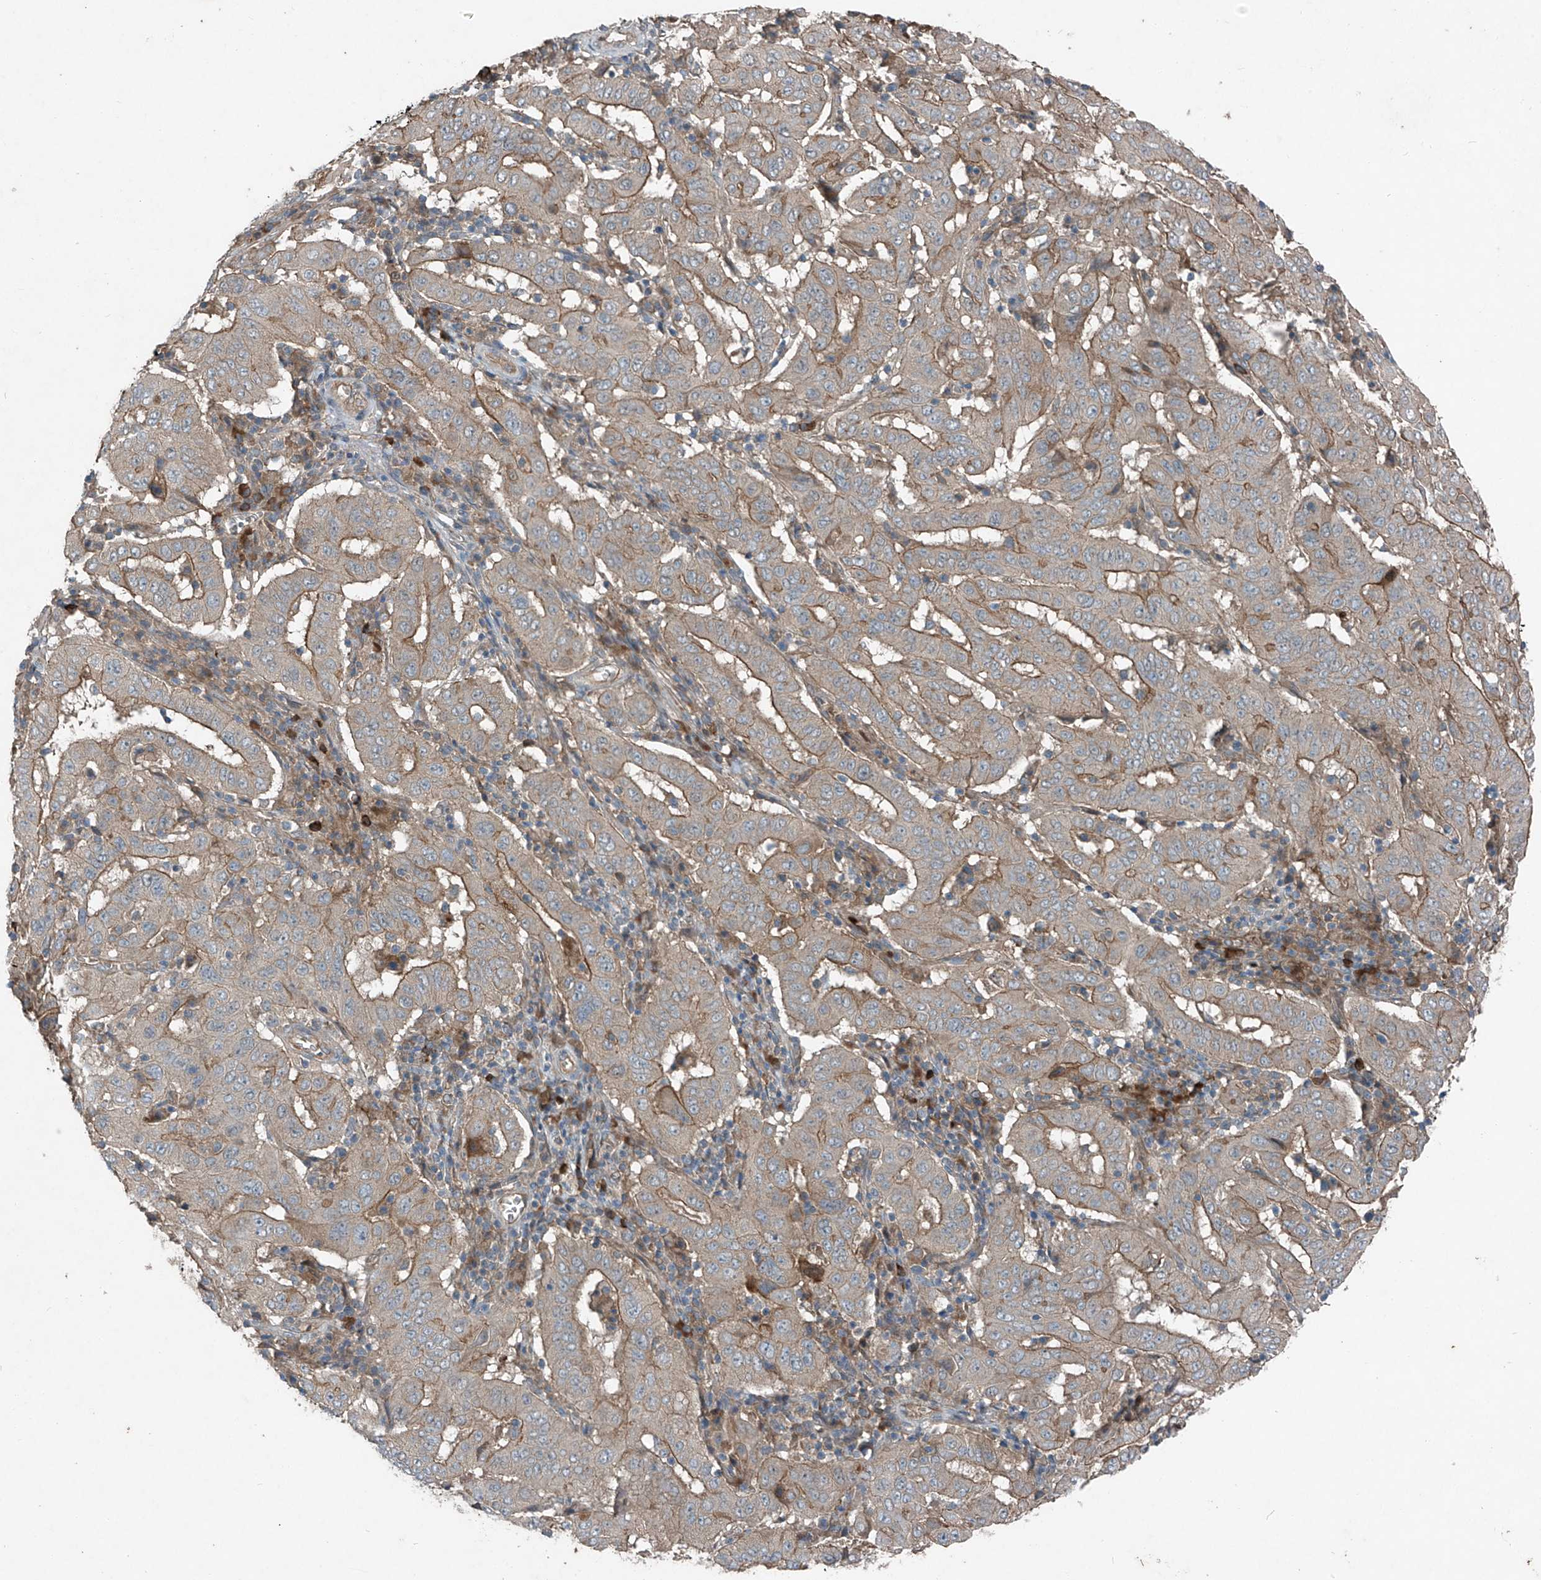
{"staining": {"intensity": "moderate", "quantity": ">75%", "location": "cytoplasmic/membranous"}, "tissue": "pancreatic cancer", "cell_type": "Tumor cells", "image_type": "cancer", "snomed": [{"axis": "morphology", "description": "Adenocarcinoma, NOS"}, {"axis": "topography", "description": "Pancreas"}], "caption": "Protein staining by immunohistochemistry exhibits moderate cytoplasmic/membranous positivity in about >75% of tumor cells in pancreatic cancer (adenocarcinoma).", "gene": "FOXRED2", "patient": {"sex": "male", "age": 63}}